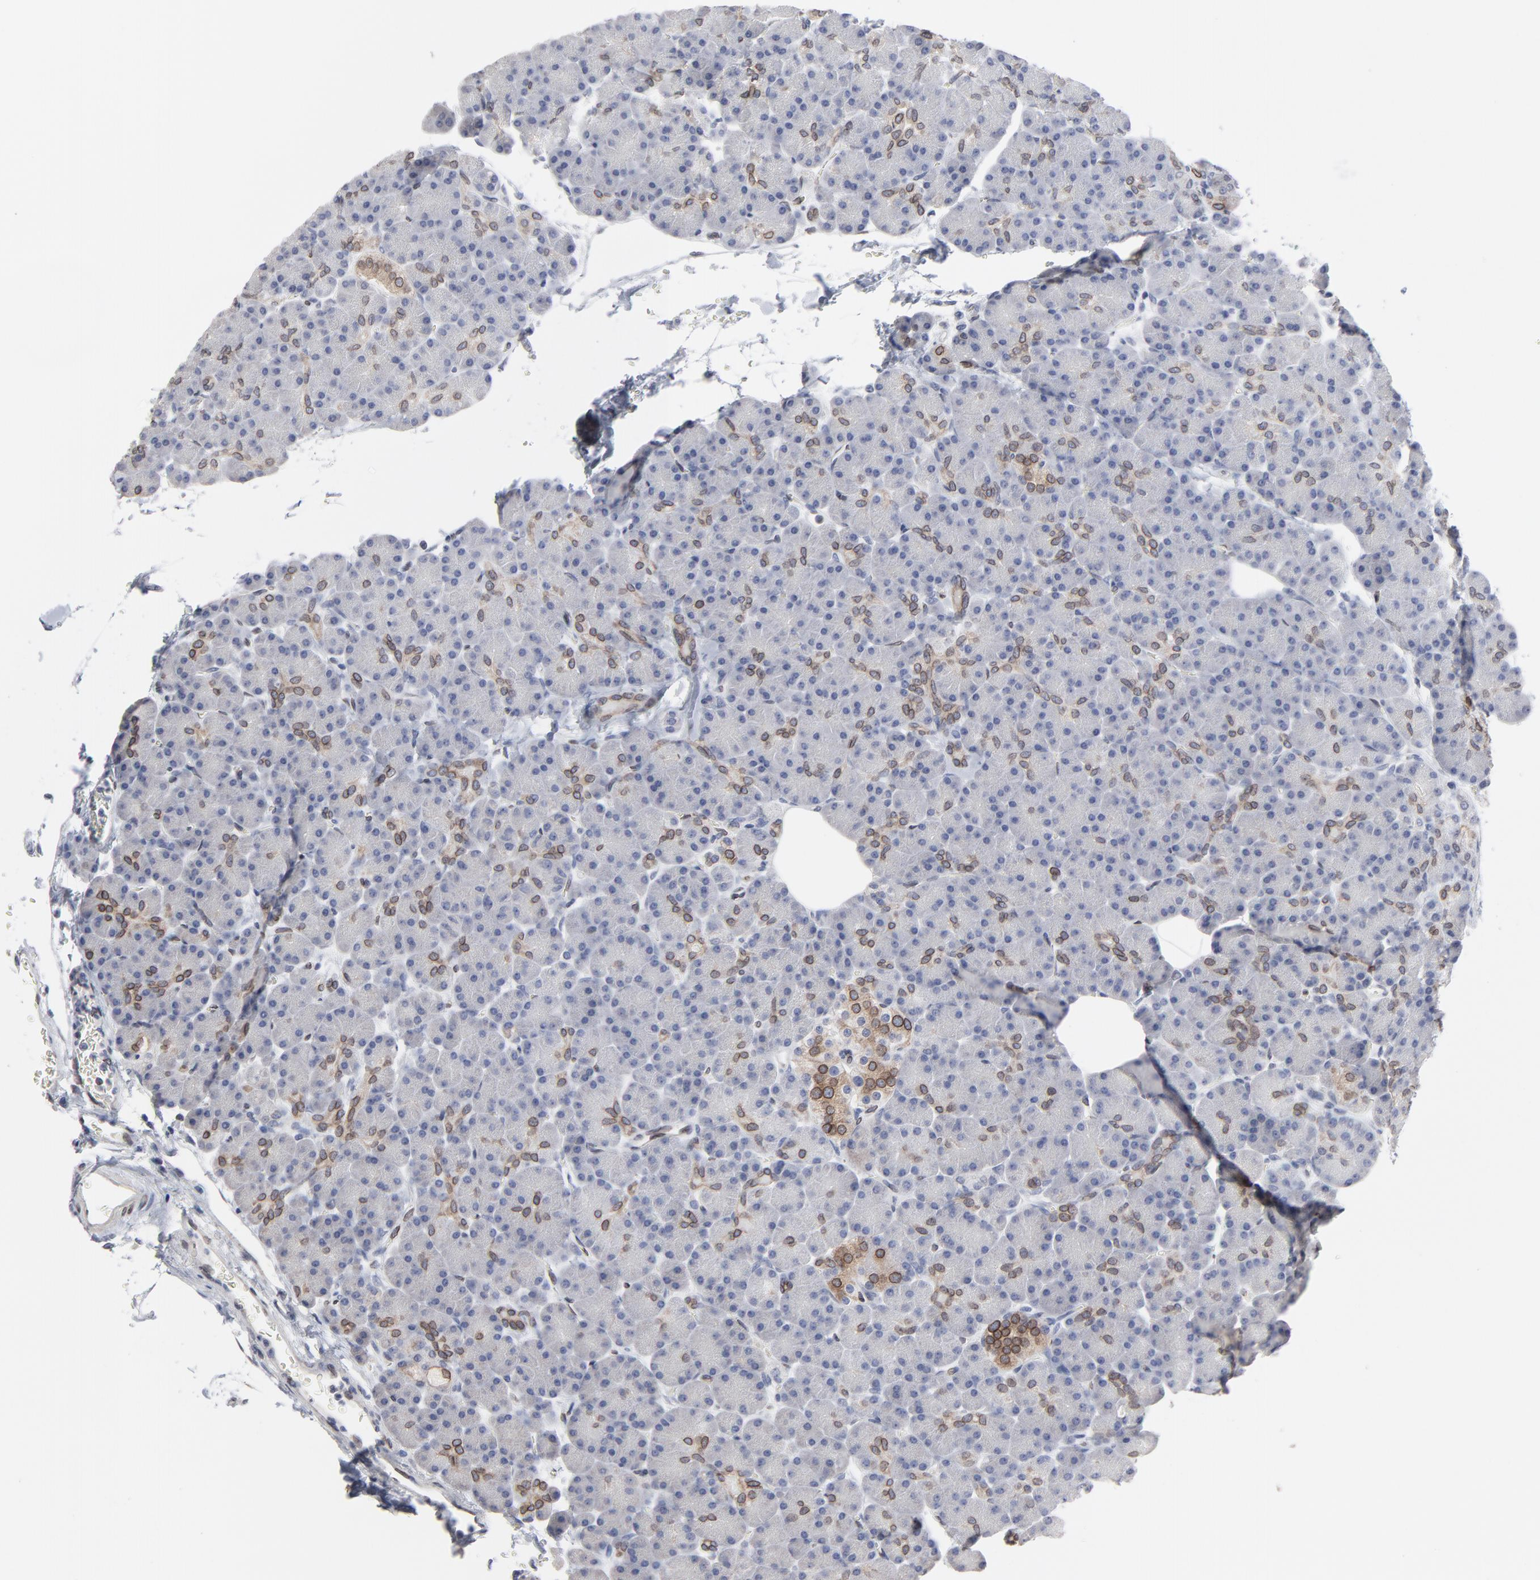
{"staining": {"intensity": "strong", "quantity": "25%-75%", "location": "cytoplasmic/membranous,nuclear"}, "tissue": "pancreas", "cell_type": "Exocrine glandular cells", "image_type": "normal", "snomed": [{"axis": "morphology", "description": "Normal tissue, NOS"}, {"axis": "topography", "description": "Pancreas"}], "caption": "Protein staining of benign pancreas demonstrates strong cytoplasmic/membranous,nuclear expression in about 25%-75% of exocrine glandular cells.", "gene": "SYNE2", "patient": {"sex": "female", "age": 43}}